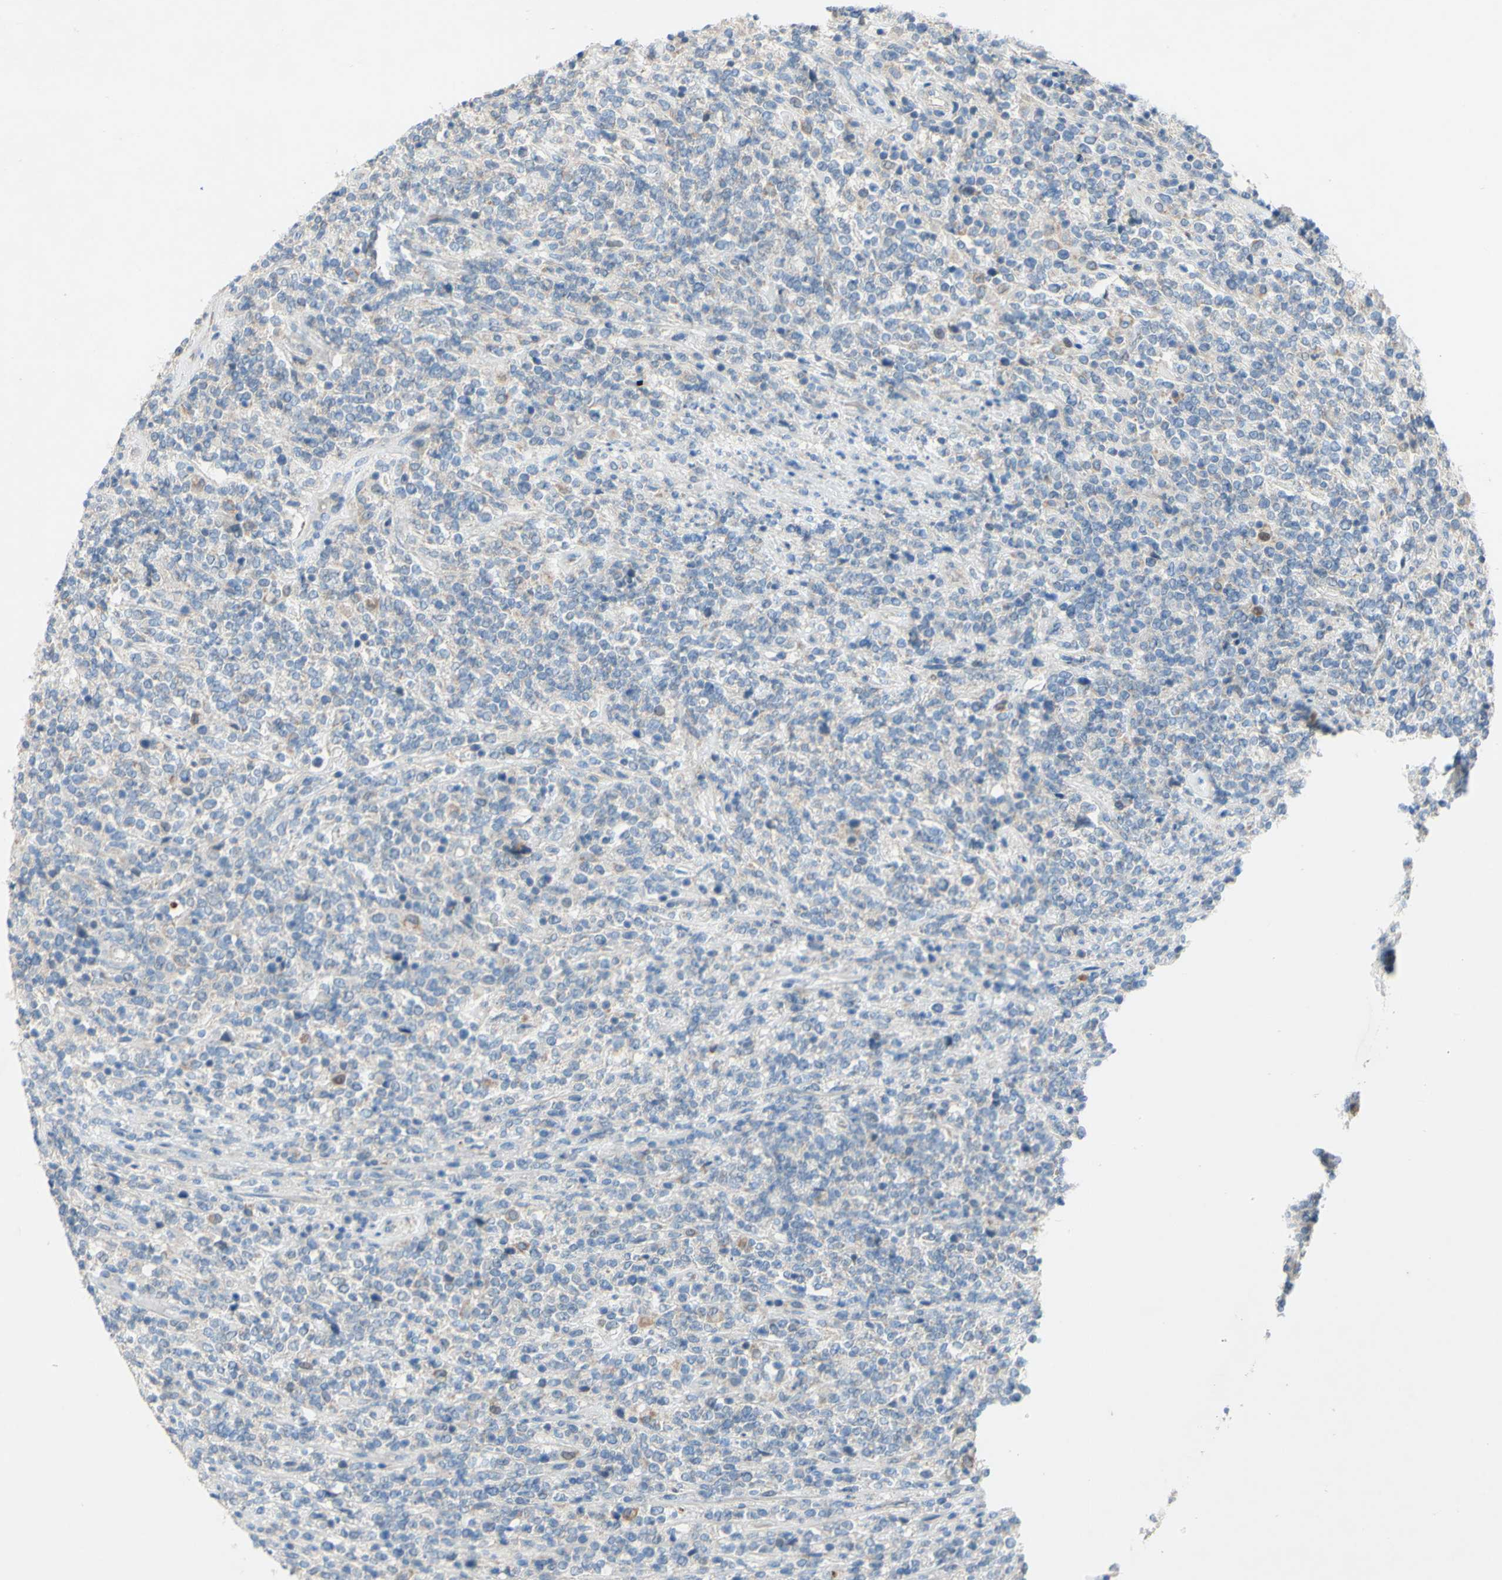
{"staining": {"intensity": "negative", "quantity": "none", "location": "none"}, "tissue": "lymphoma", "cell_type": "Tumor cells", "image_type": "cancer", "snomed": [{"axis": "morphology", "description": "Malignant lymphoma, non-Hodgkin's type, High grade"}, {"axis": "topography", "description": "Soft tissue"}], "caption": "Tumor cells show no significant expression in lymphoma.", "gene": "ACADL", "patient": {"sex": "male", "age": 18}}